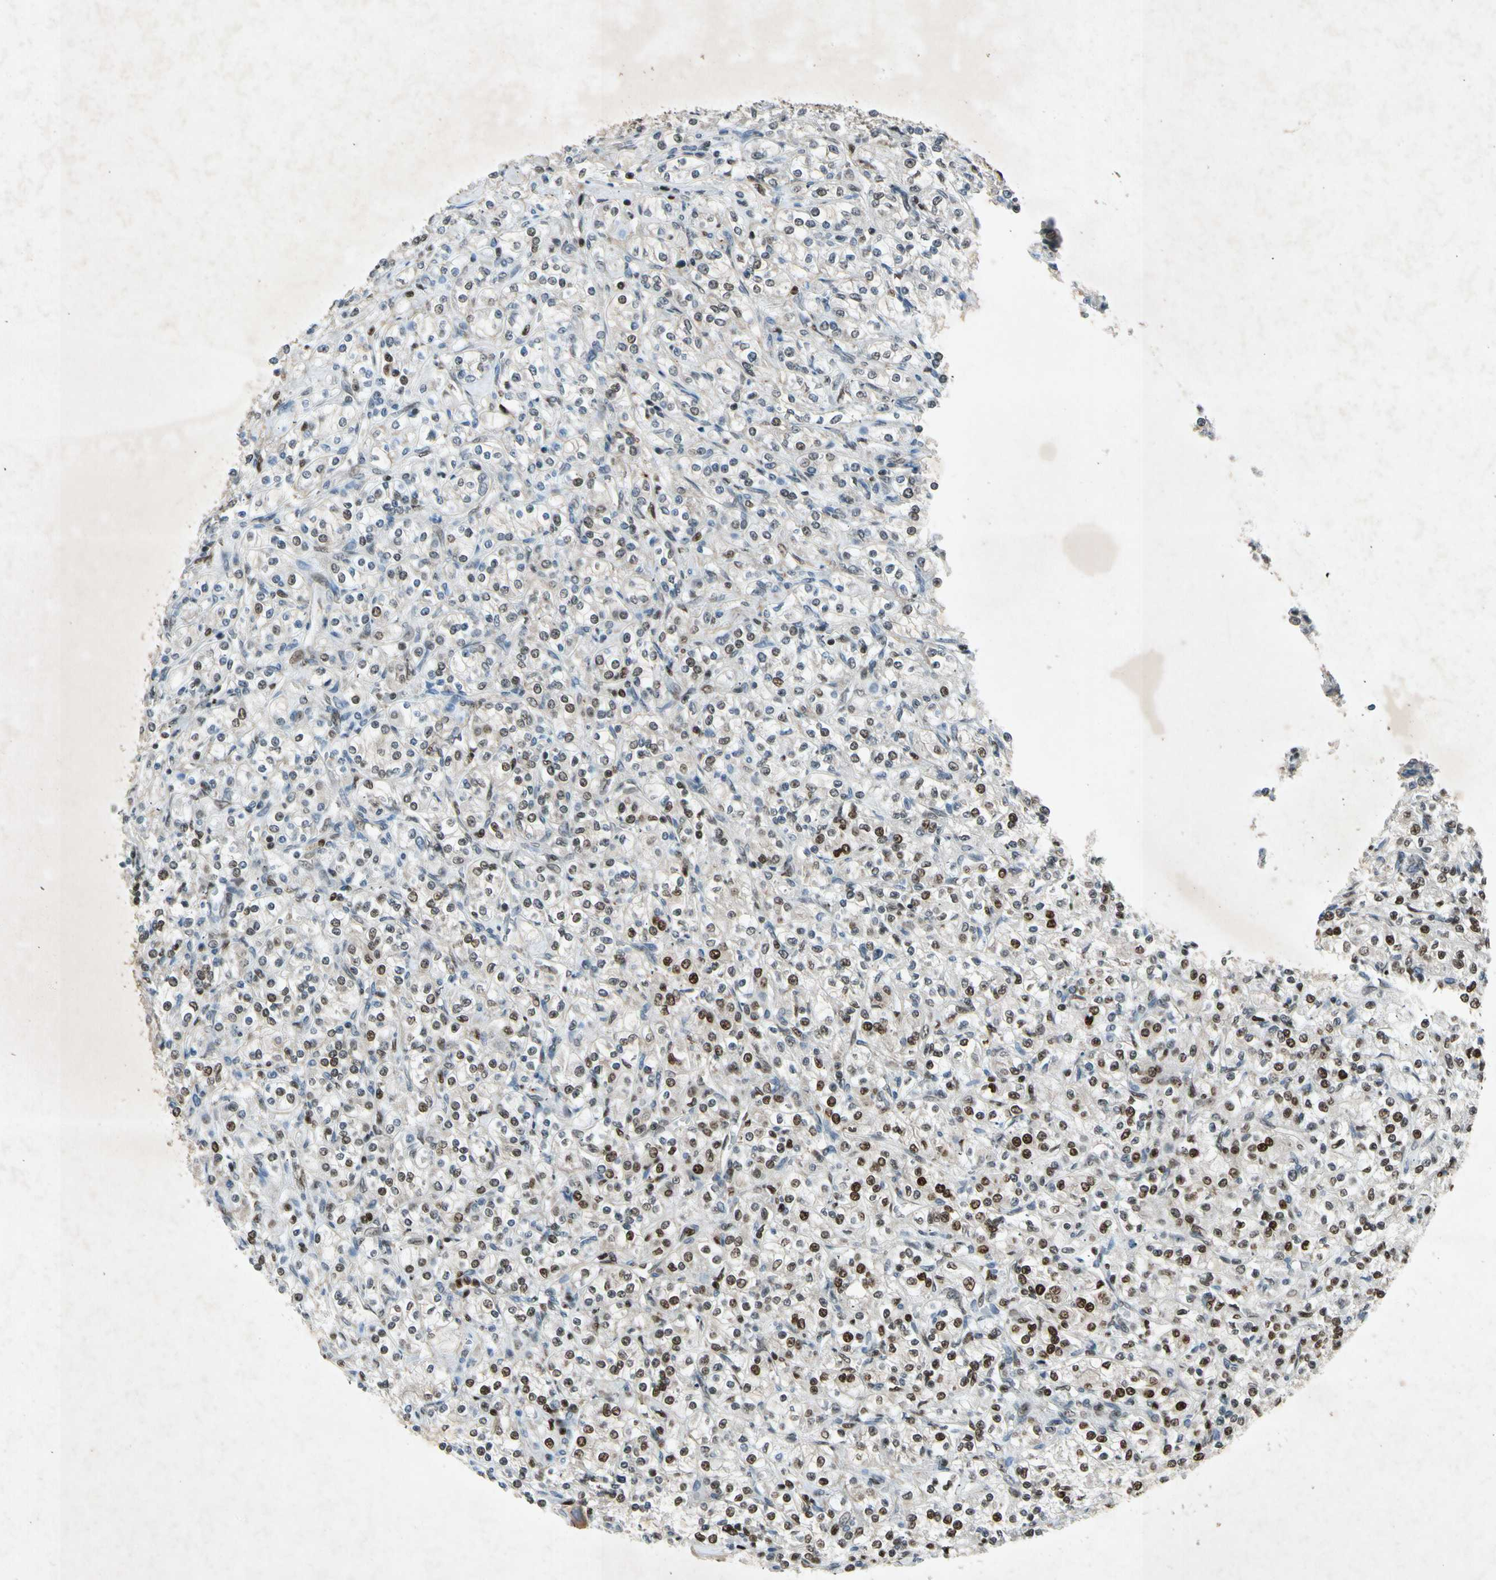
{"staining": {"intensity": "strong", "quantity": ">75%", "location": "nuclear"}, "tissue": "renal cancer", "cell_type": "Tumor cells", "image_type": "cancer", "snomed": [{"axis": "morphology", "description": "Adenocarcinoma, NOS"}, {"axis": "topography", "description": "Kidney"}], "caption": "Renal cancer (adenocarcinoma) stained with a brown dye exhibits strong nuclear positive expression in approximately >75% of tumor cells.", "gene": "RNF43", "patient": {"sex": "male", "age": 77}}